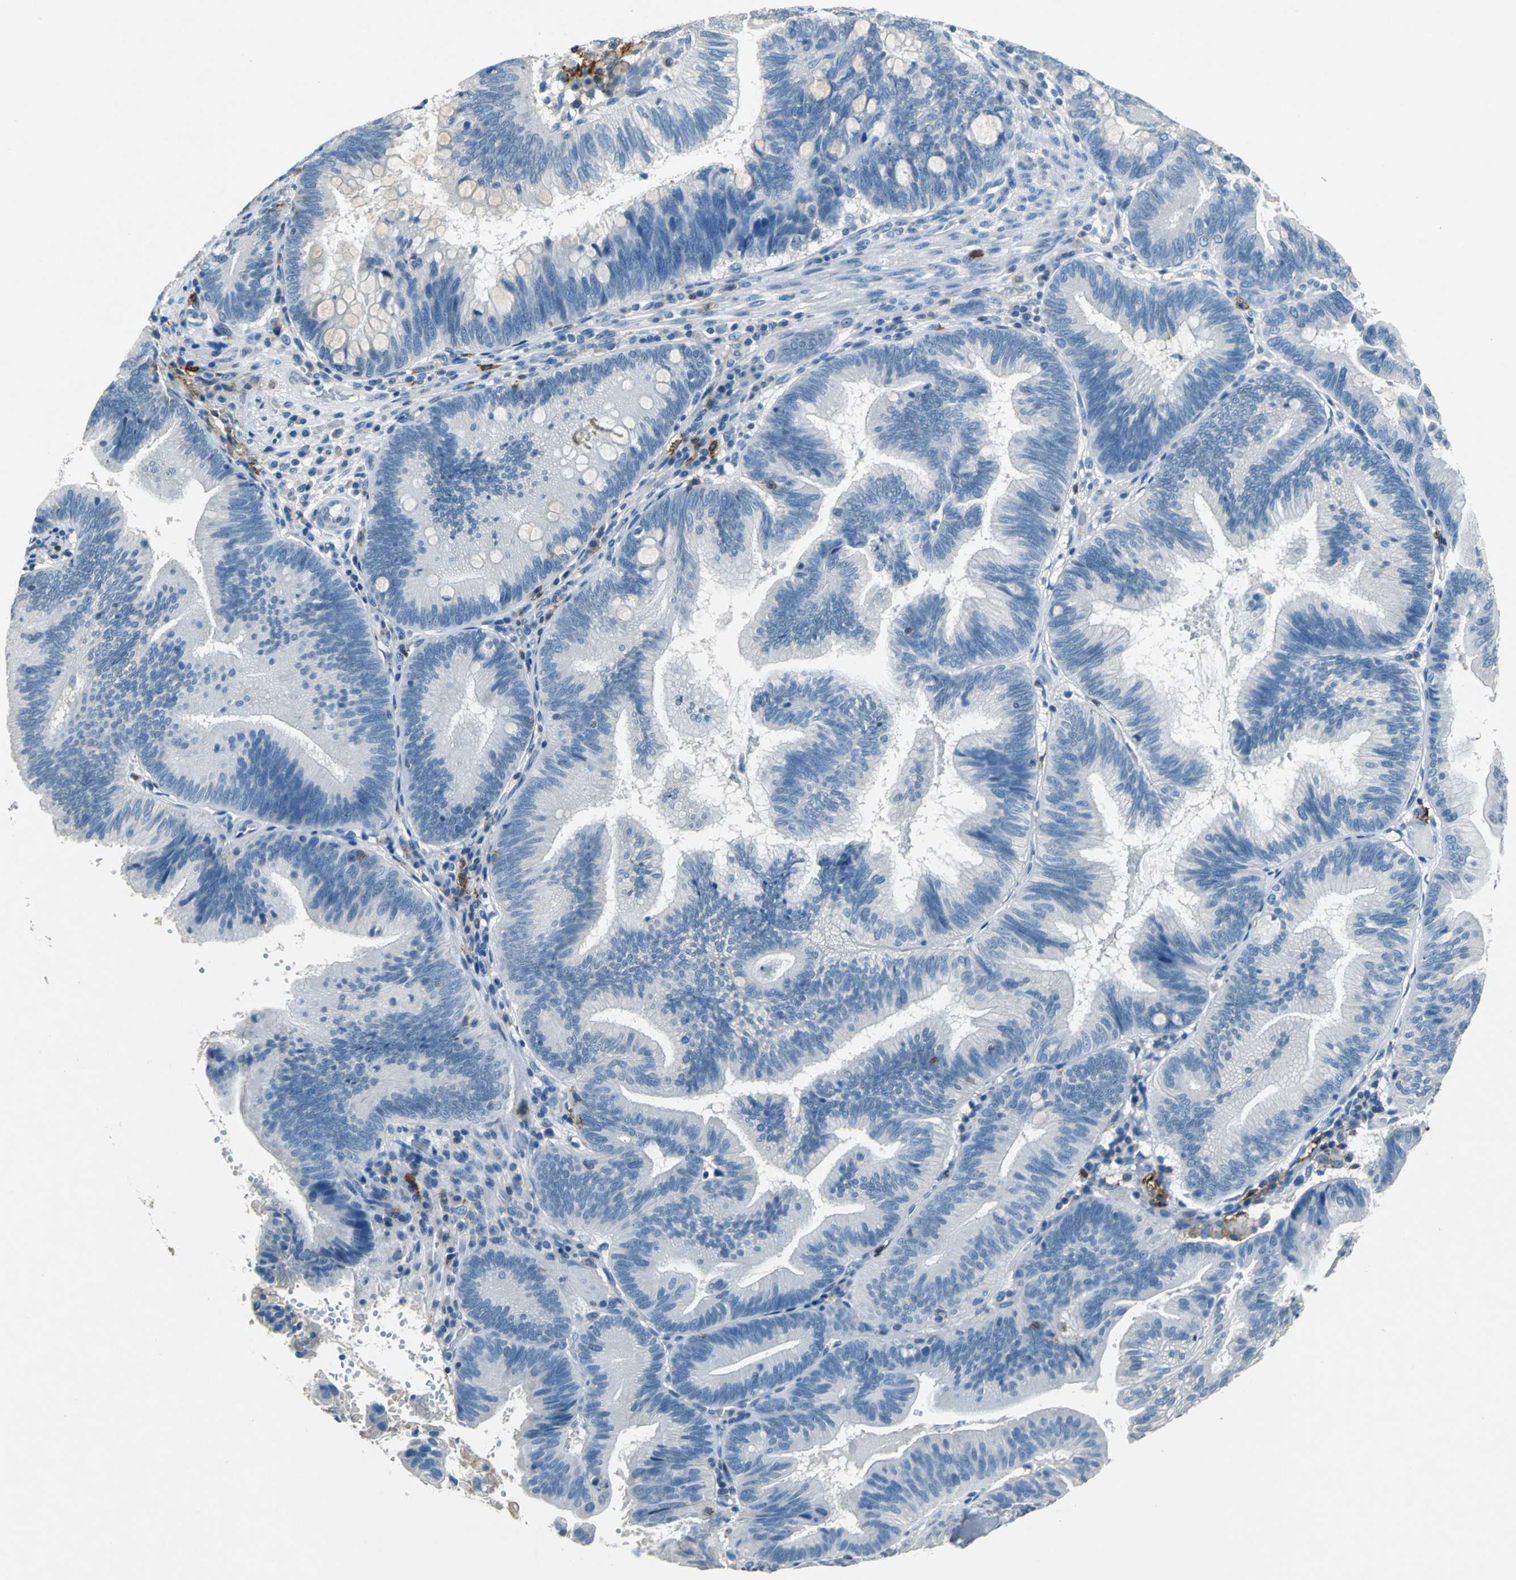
{"staining": {"intensity": "negative", "quantity": "none", "location": "none"}, "tissue": "pancreatic cancer", "cell_type": "Tumor cells", "image_type": "cancer", "snomed": [{"axis": "morphology", "description": "Adenocarcinoma, NOS"}, {"axis": "topography", "description": "Pancreas"}], "caption": "This is an immunohistochemistry (IHC) histopathology image of adenocarcinoma (pancreatic). There is no staining in tumor cells.", "gene": "RPS13", "patient": {"sex": "male", "age": 82}}